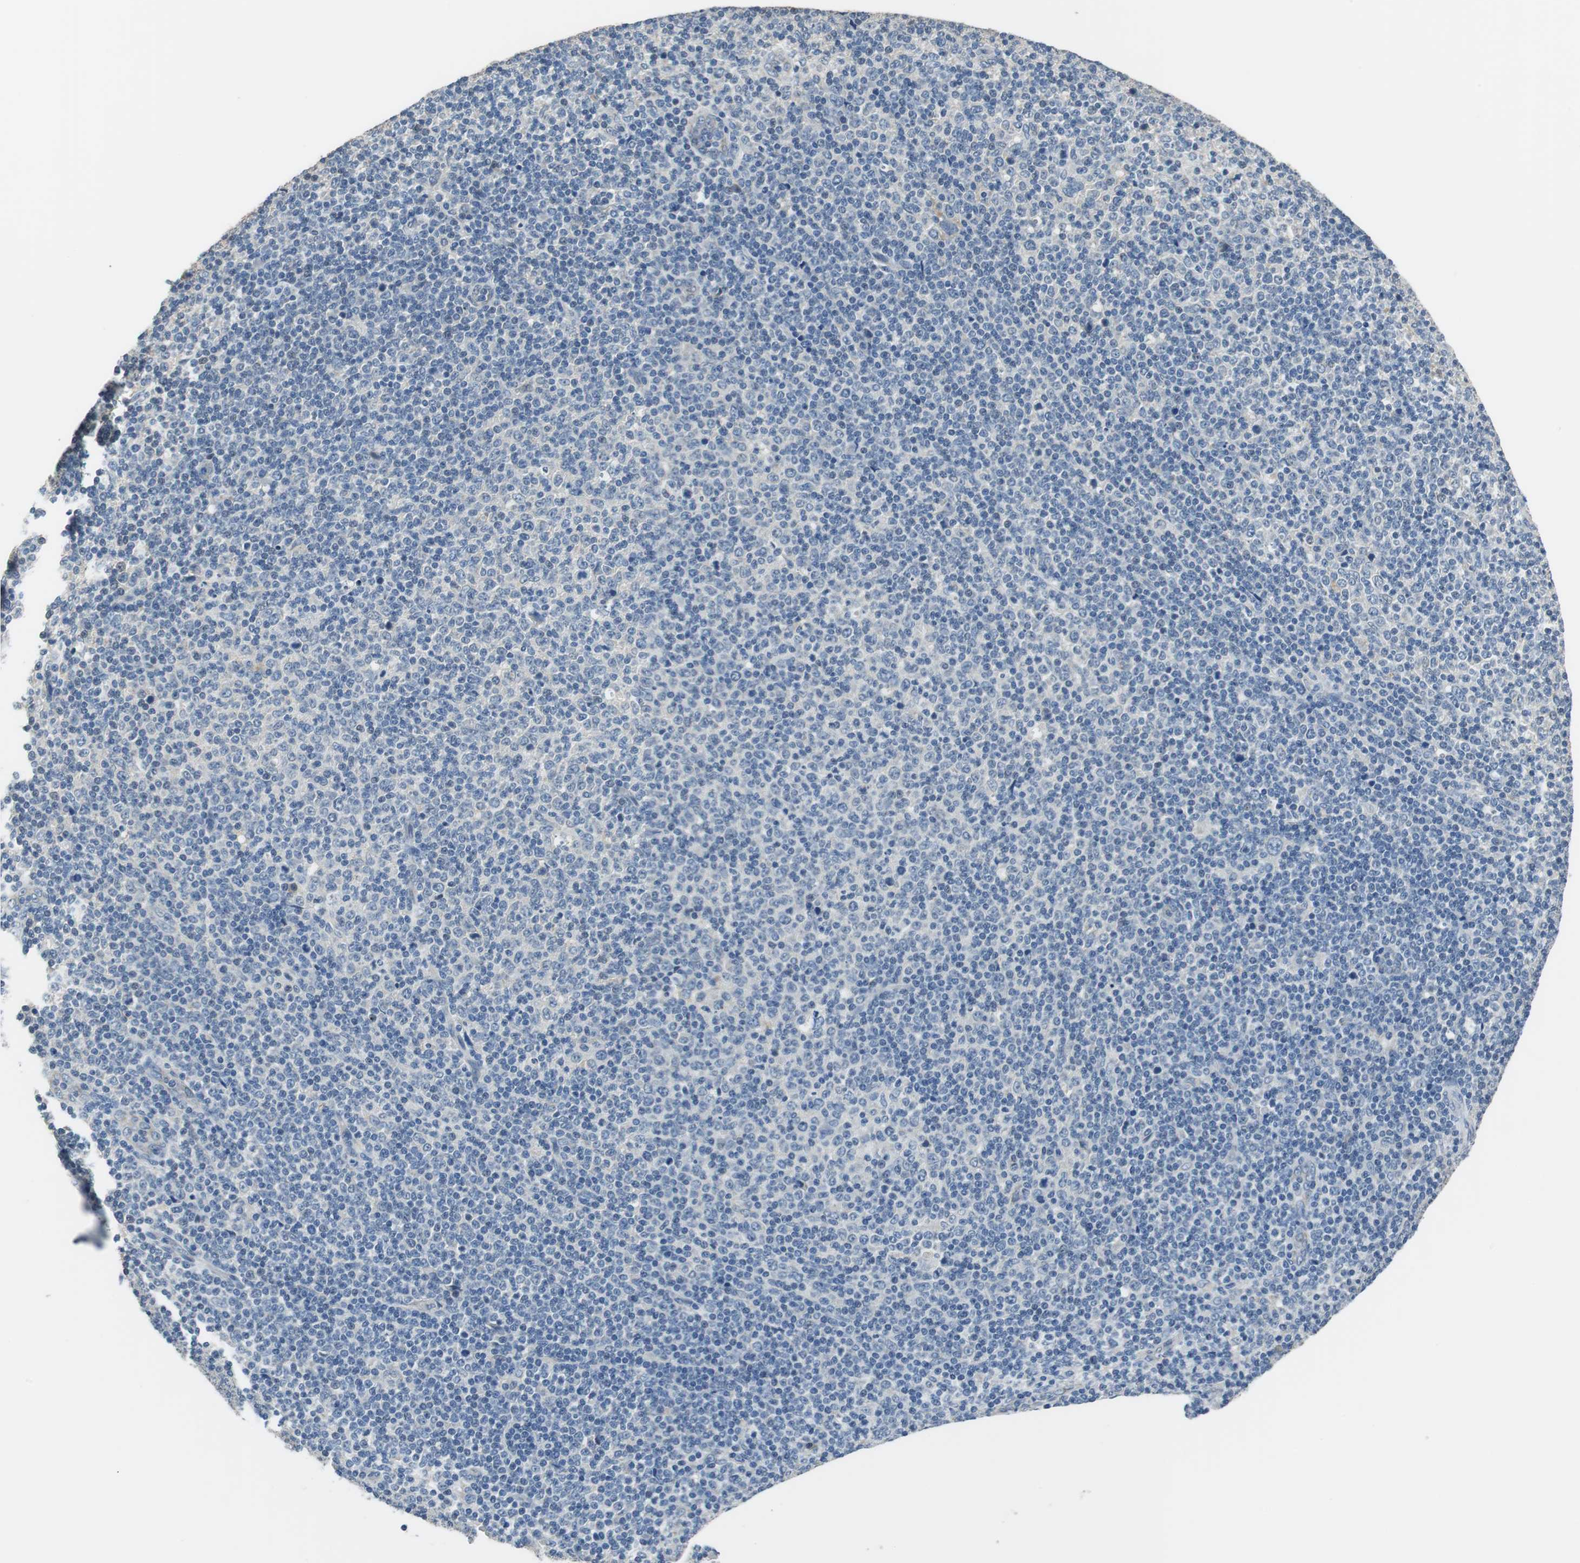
{"staining": {"intensity": "negative", "quantity": "none", "location": "none"}, "tissue": "lymphoma", "cell_type": "Tumor cells", "image_type": "cancer", "snomed": [{"axis": "morphology", "description": "Malignant lymphoma, non-Hodgkin's type, Low grade"}, {"axis": "topography", "description": "Lymph node"}], "caption": "Tumor cells show no significant protein expression in lymphoma.", "gene": "ALDH4A1", "patient": {"sex": "male", "age": 70}}